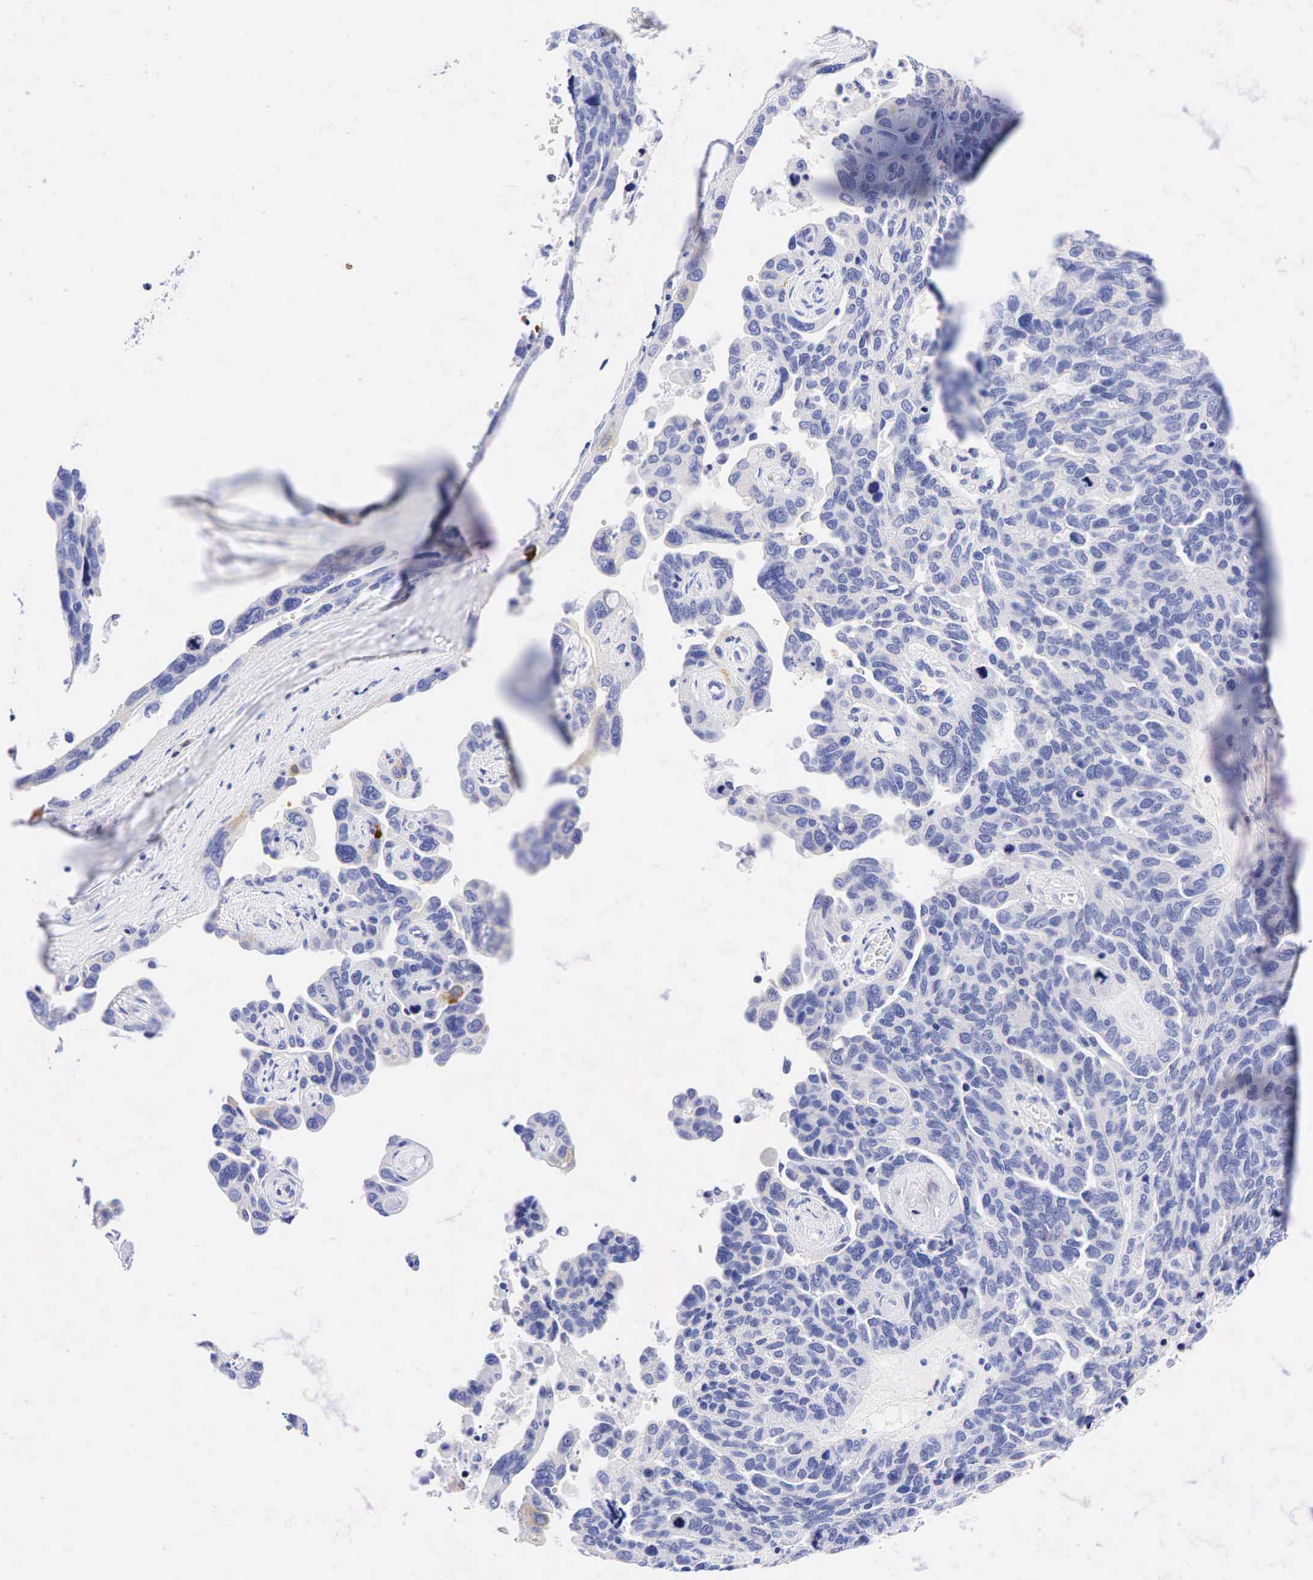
{"staining": {"intensity": "moderate", "quantity": "<25%", "location": "cytoplasmic/membranous"}, "tissue": "ovarian cancer", "cell_type": "Tumor cells", "image_type": "cancer", "snomed": [{"axis": "morphology", "description": "Cystadenocarcinoma, serous, NOS"}, {"axis": "topography", "description": "Ovary"}], "caption": "A brown stain highlights moderate cytoplasmic/membranous staining of a protein in ovarian cancer (serous cystadenocarcinoma) tumor cells.", "gene": "TNFRSF8", "patient": {"sex": "female", "age": 64}}